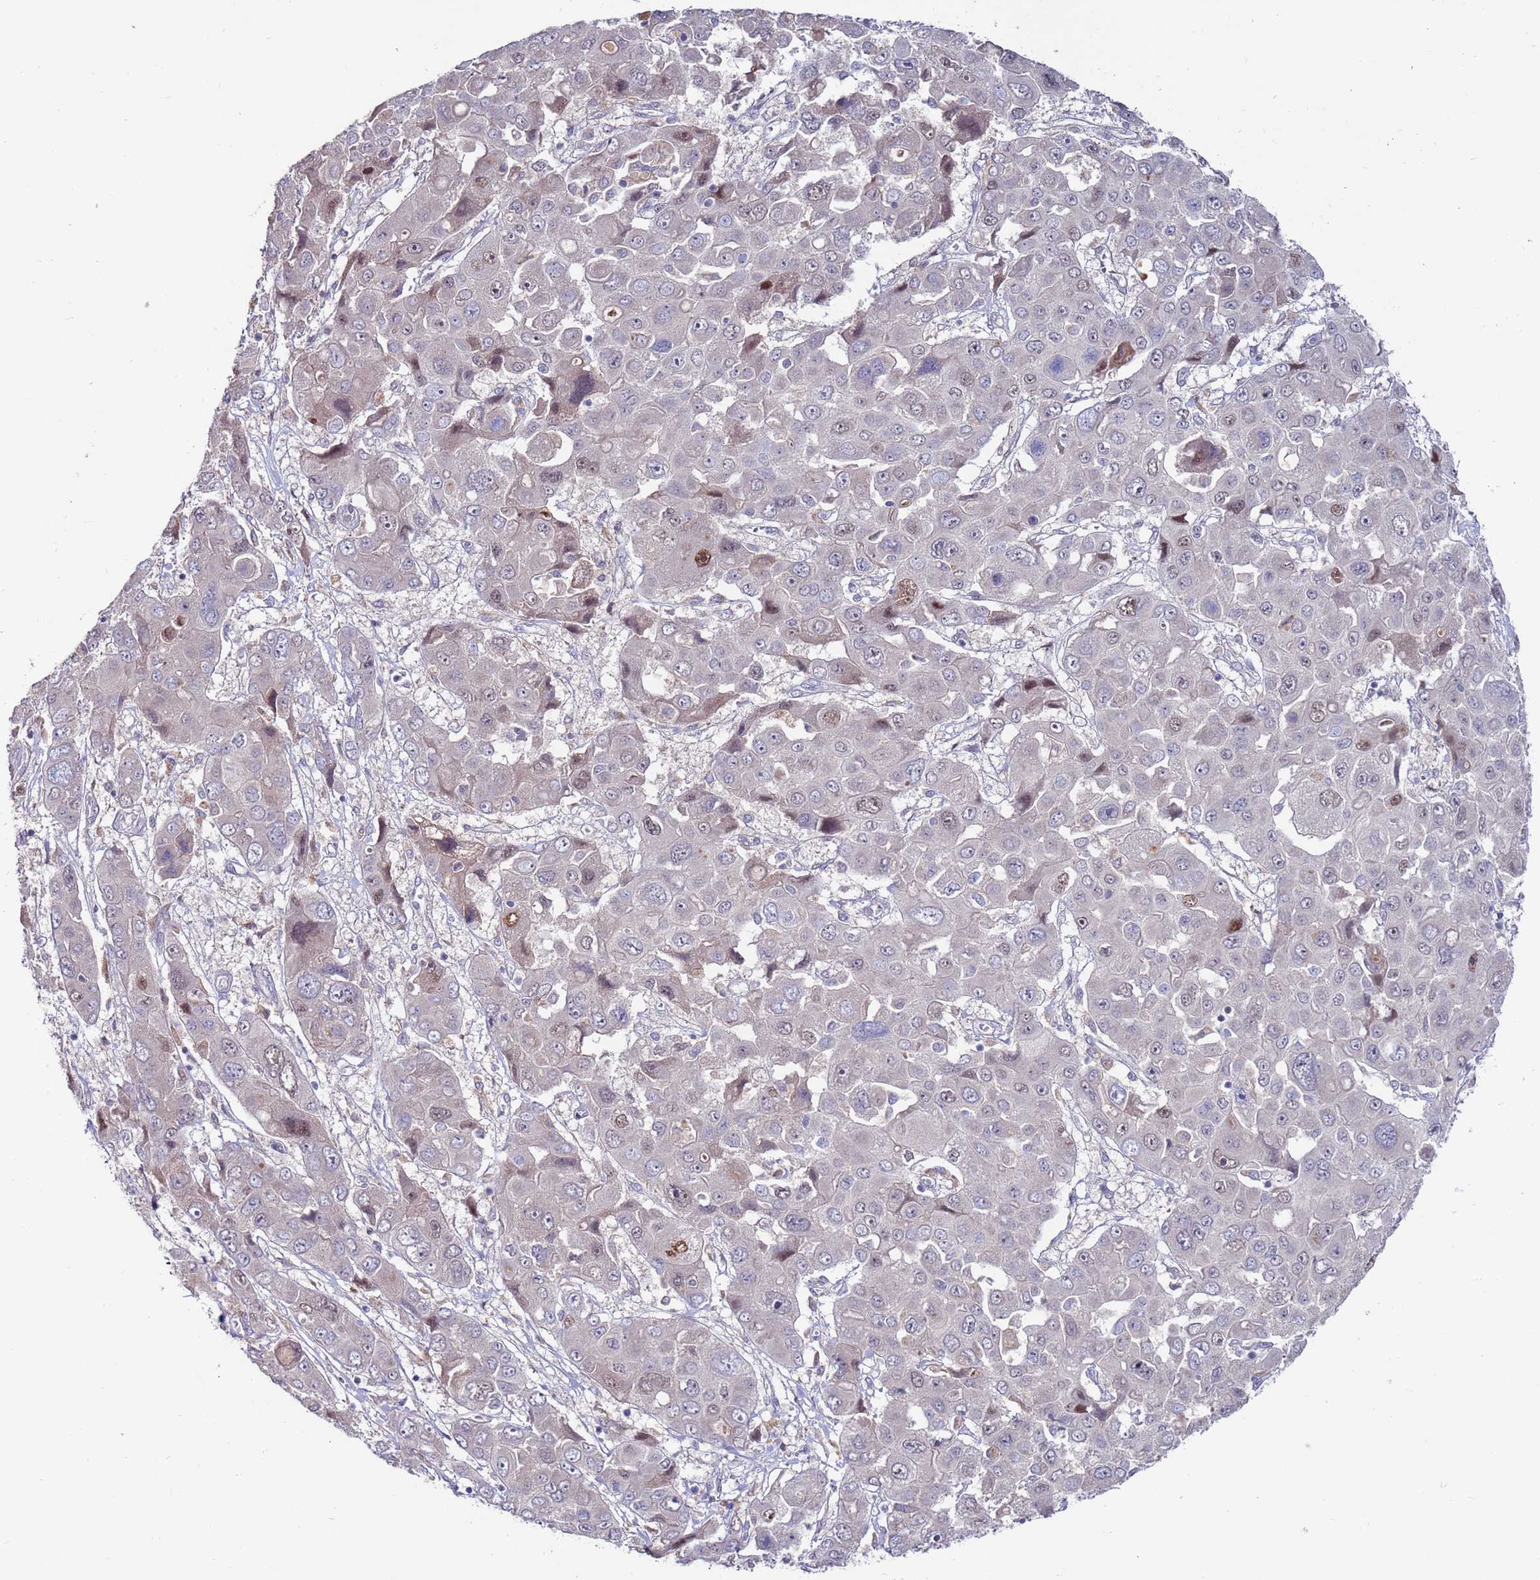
{"staining": {"intensity": "moderate", "quantity": "<25%", "location": "nuclear"}, "tissue": "liver cancer", "cell_type": "Tumor cells", "image_type": "cancer", "snomed": [{"axis": "morphology", "description": "Cholangiocarcinoma"}, {"axis": "topography", "description": "Liver"}], "caption": "DAB immunohistochemical staining of cholangiocarcinoma (liver) demonstrates moderate nuclear protein staining in about <25% of tumor cells. (IHC, brightfield microscopy, high magnification).", "gene": "FBXO27", "patient": {"sex": "male", "age": 67}}